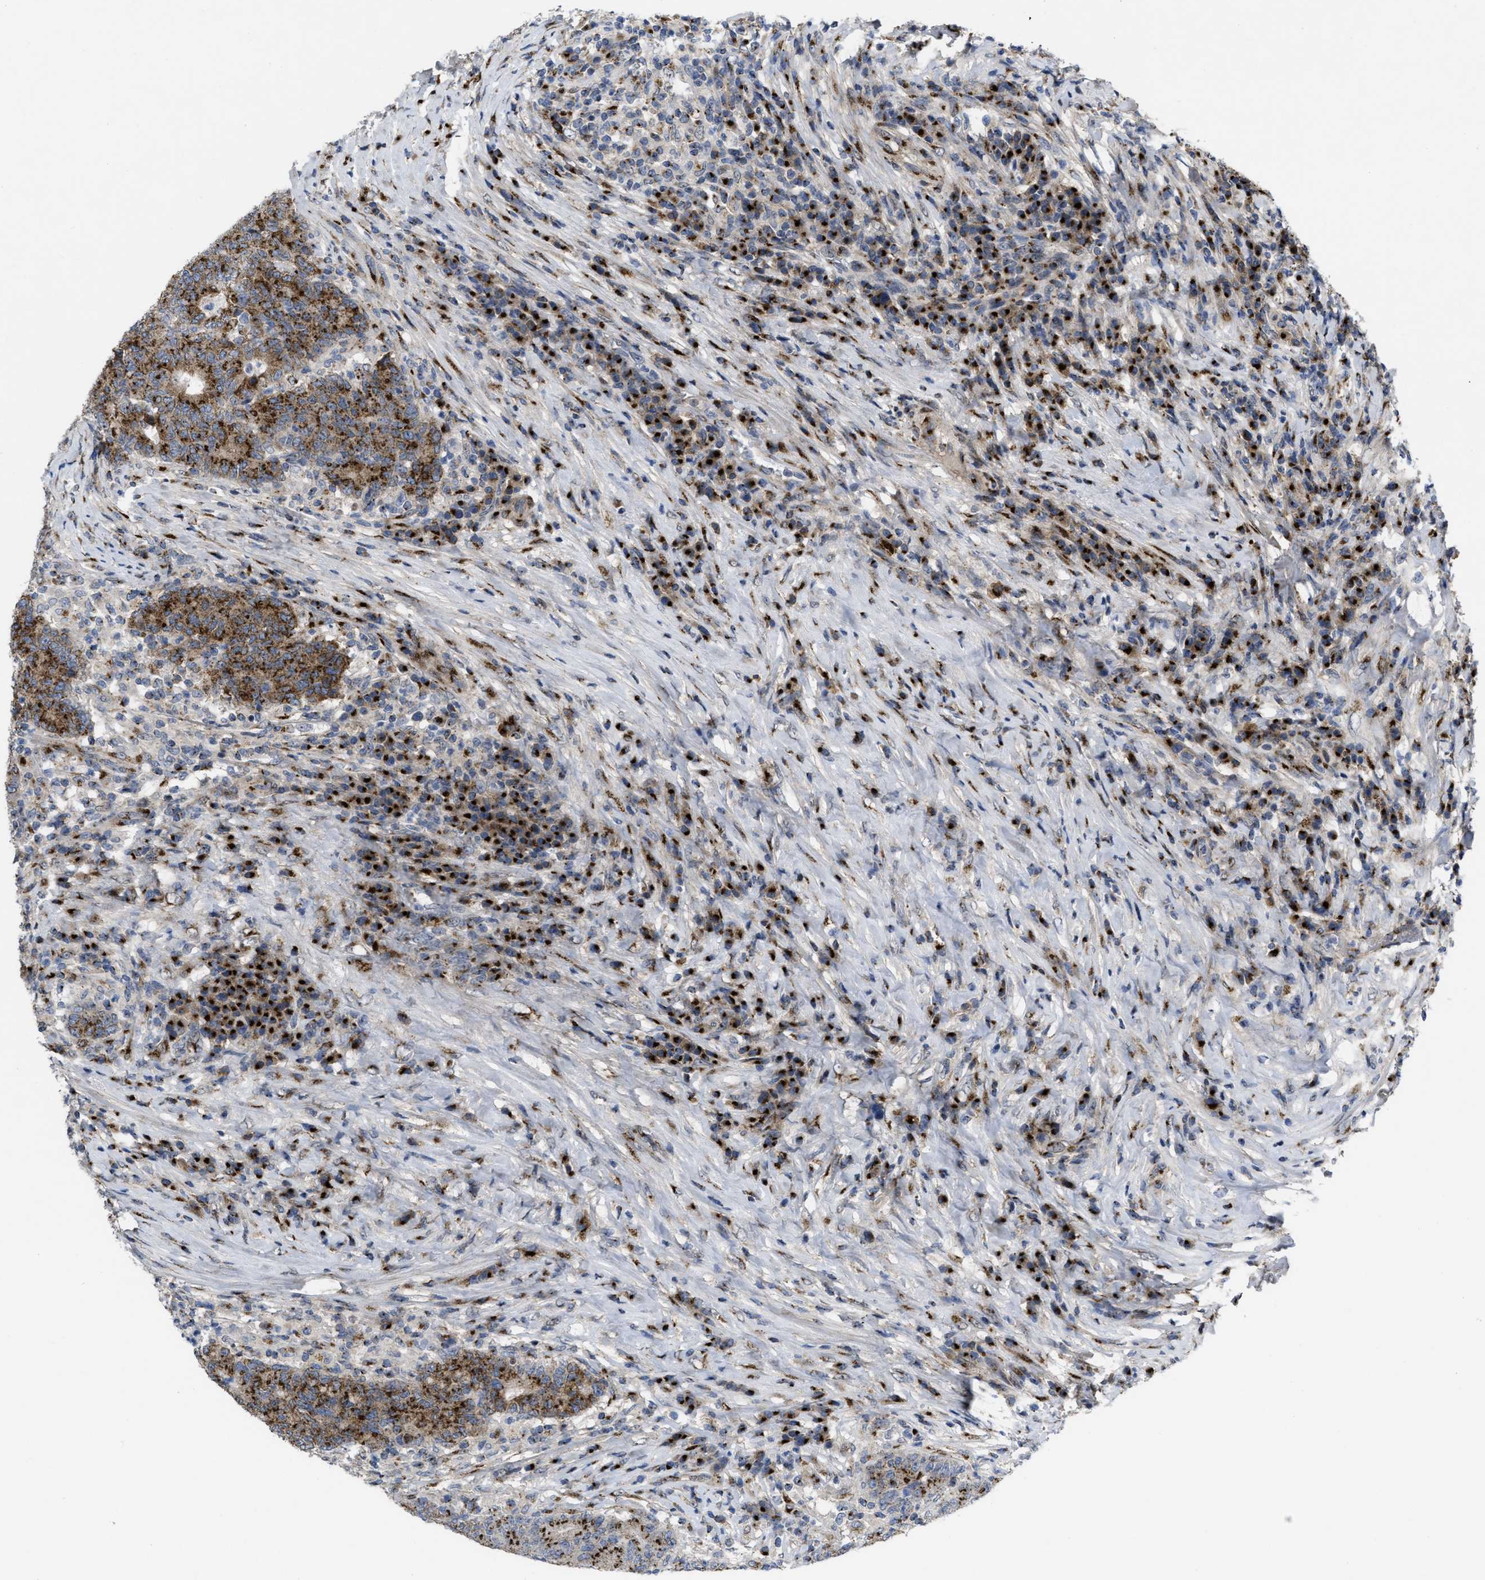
{"staining": {"intensity": "strong", "quantity": "25%-75%", "location": "cytoplasmic/membranous"}, "tissue": "colorectal cancer", "cell_type": "Tumor cells", "image_type": "cancer", "snomed": [{"axis": "morphology", "description": "Normal tissue, NOS"}, {"axis": "morphology", "description": "Adenocarcinoma, NOS"}, {"axis": "topography", "description": "Colon"}], "caption": "Protein staining reveals strong cytoplasmic/membranous staining in approximately 25%-75% of tumor cells in adenocarcinoma (colorectal). The protein is shown in brown color, while the nuclei are stained blue.", "gene": "ZNF70", "patient": {"sex": "female", "age": 75}}